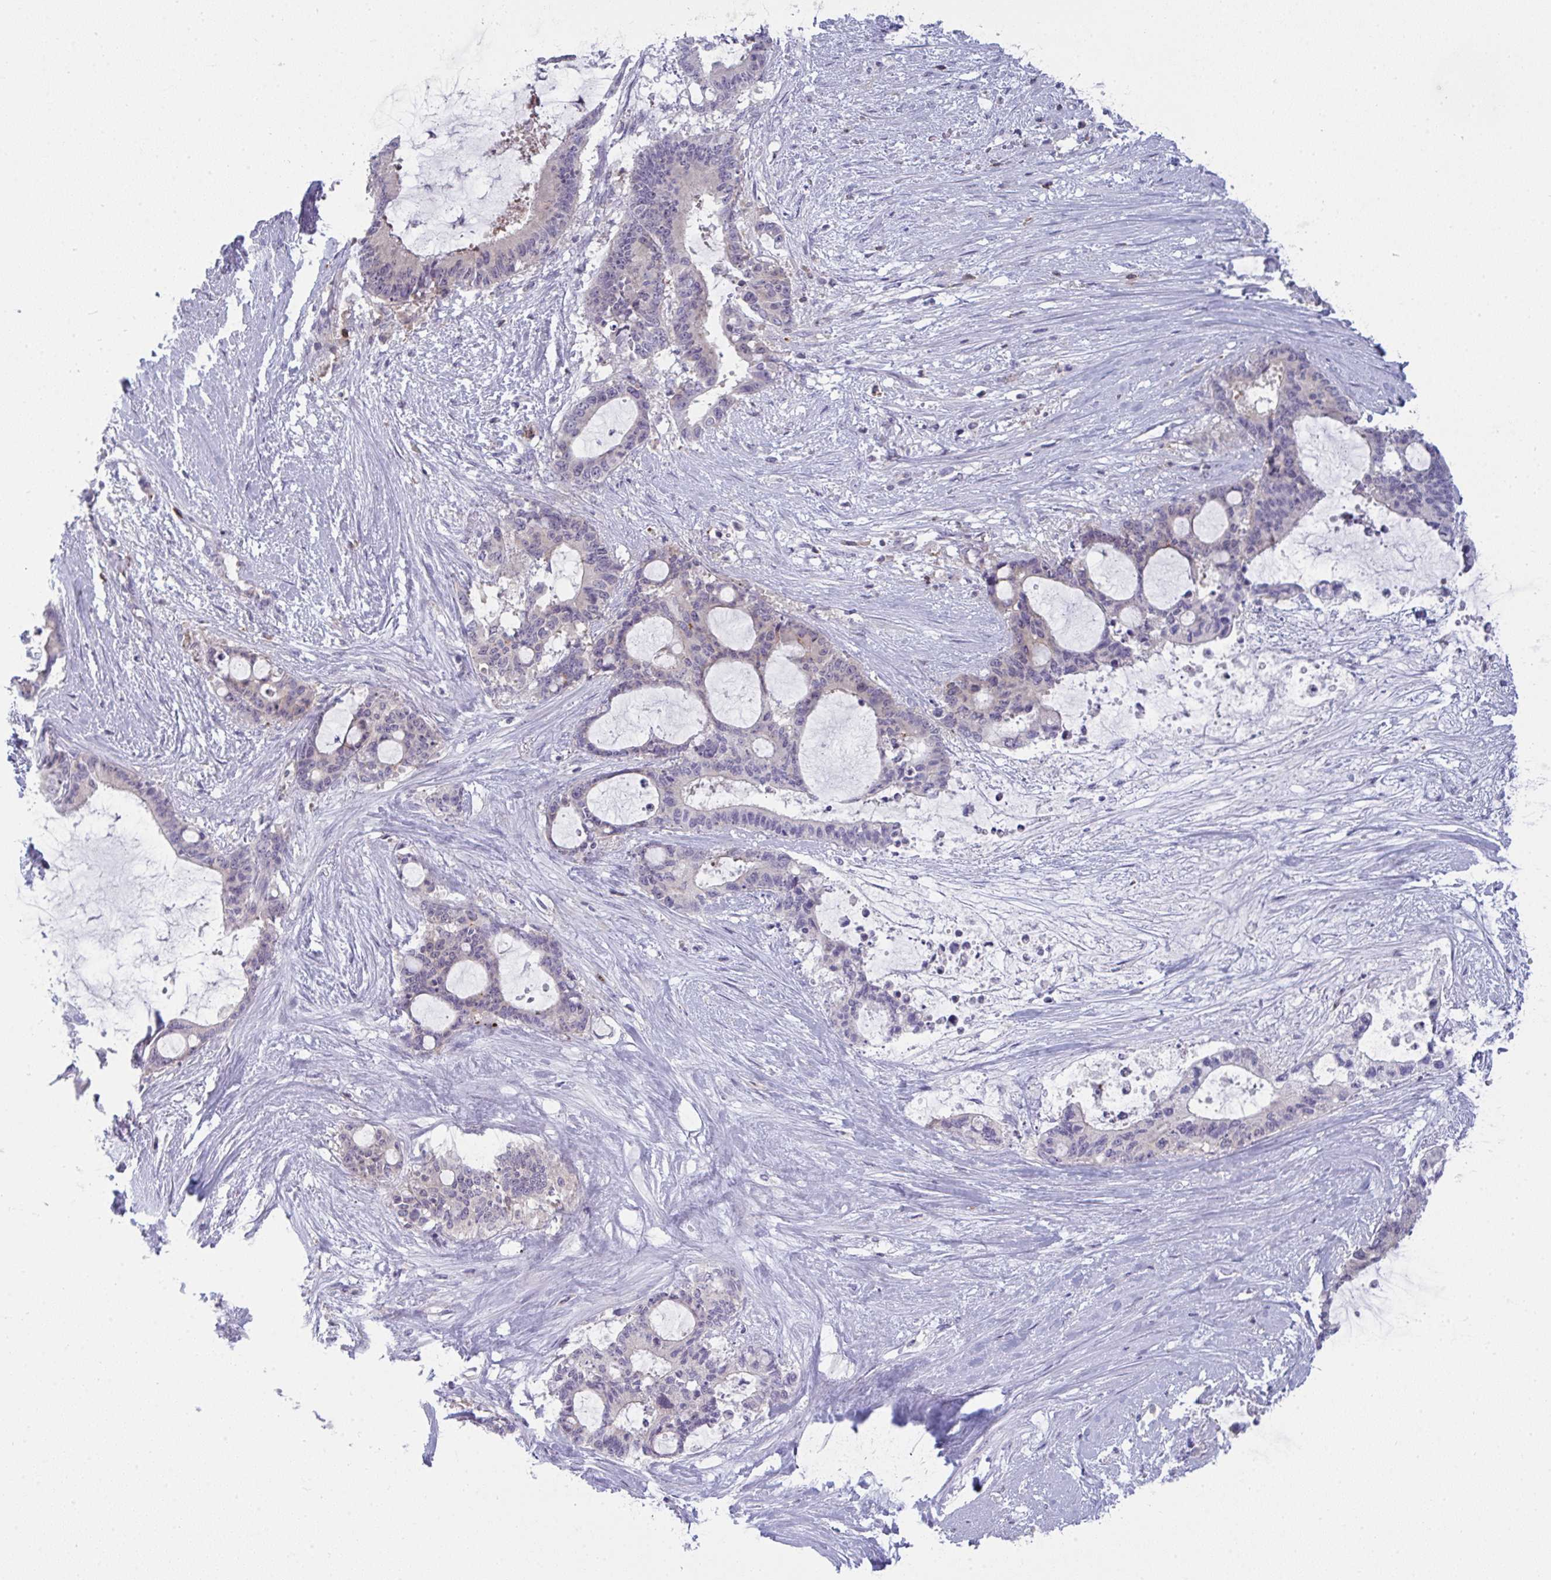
{"staining": {"intensity": "negative", "quantity": "none", "location": "none"}, "tissue": "liver cancer", "cell_type": "Tumor cells", "image_type": "cancer", "snomed": [{"axis": "morphology", "description": "Normal tissue, NOS"}, {"axis": "morphology", "description": "Cholangiocarcinoma"}, {"axis": "topography", "description": "Liver"}, {"axis": "topography", "description": "Peripheral nerve tissue"}], "caption": "The micrograph displays no staining of tumor cells in liver cholangiocarcinoma.", "gene": "CD80", "patient": {"sex": "female", "age": 73}}